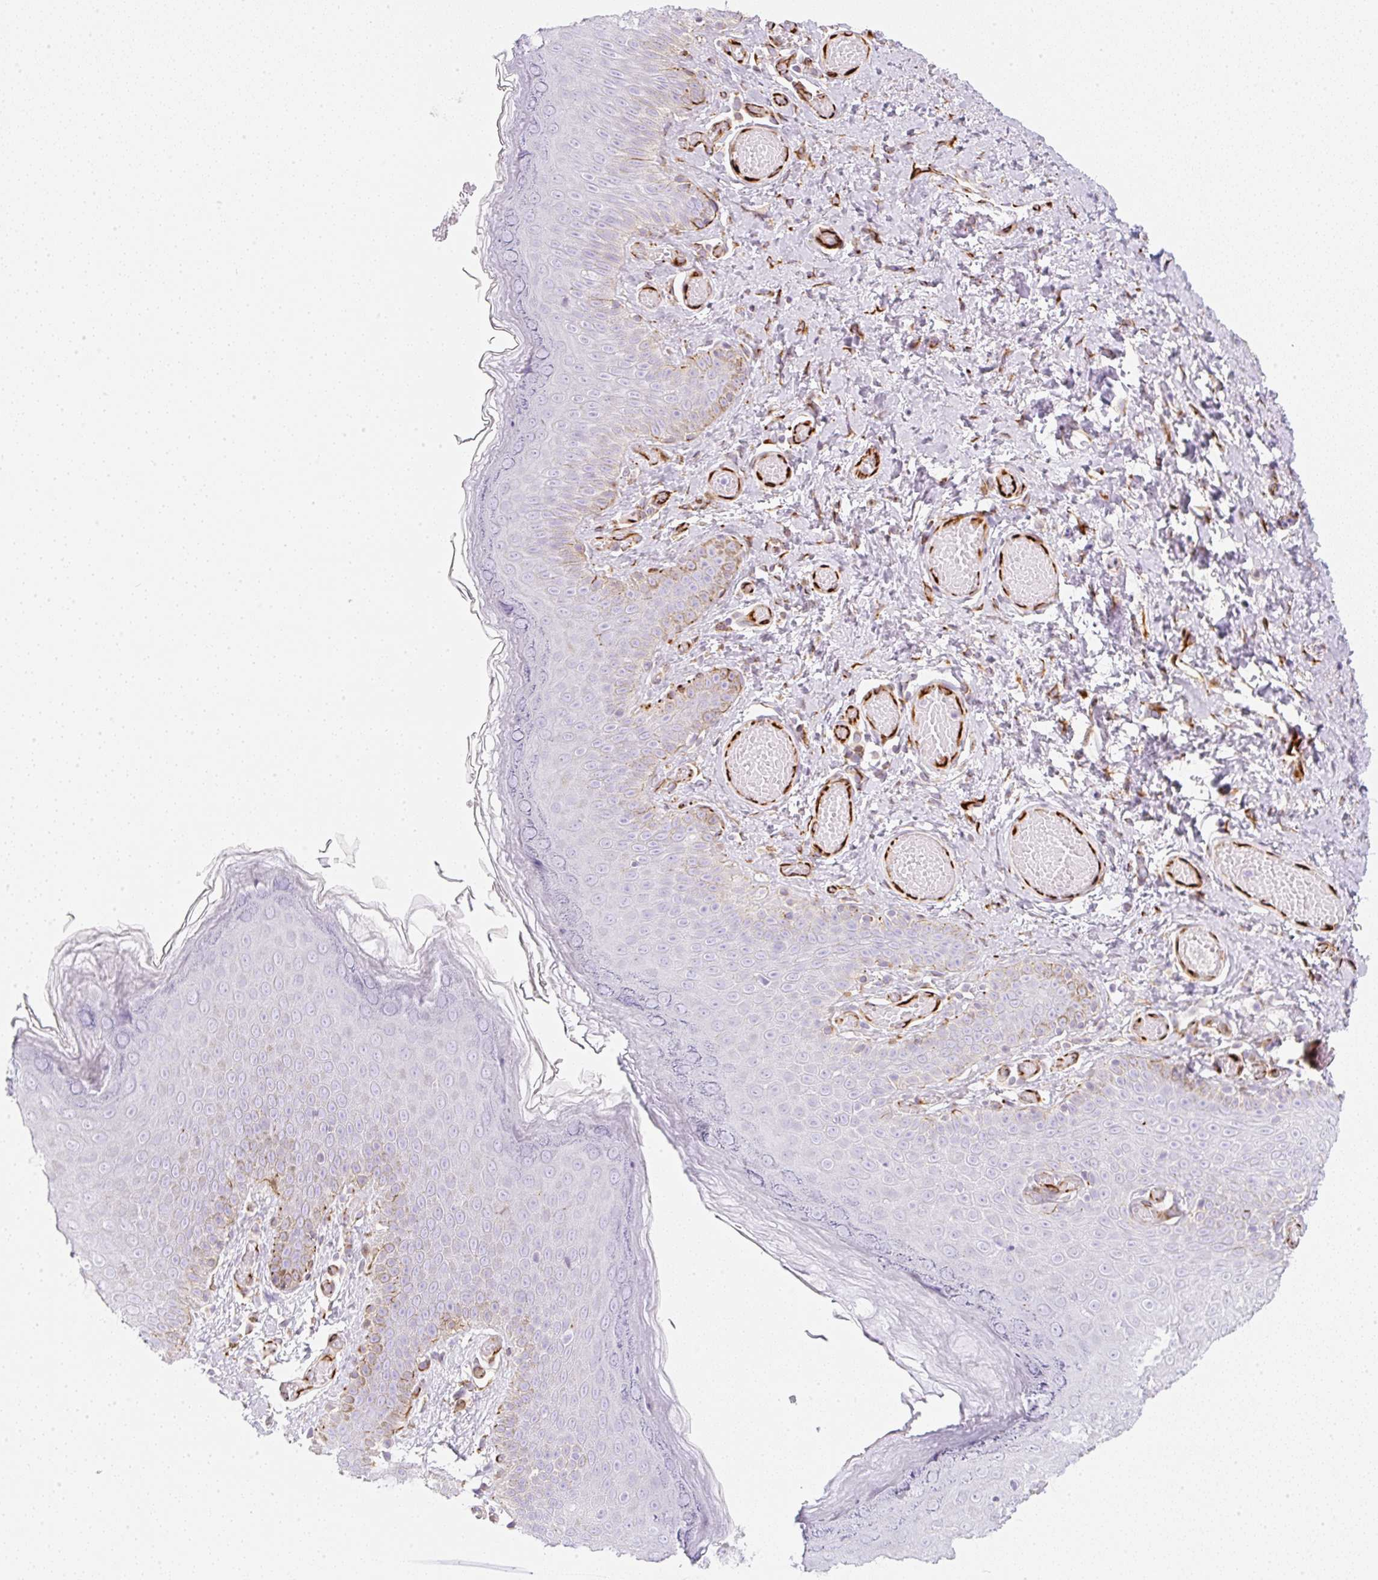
{"staining": {"intensity": "moderate", "quantity": "<25%", "location": "cytoplasmic/membranous"}, "tissue": "skin", "cell_type": "Epidermal cells", "image_type": "normal", "snomed": [{"axis": "morphology", "description": "Normal tissue, NOS"}, {"axis": "topography", "description": "Anal"}], "caption": "Skin stained with a brown dye shows moderate cytoplasmic/membranous positive staining in about <25% of epidermal cells.", "gene": "ZNF689", "patient": {"sex": "female", "age": 40}}